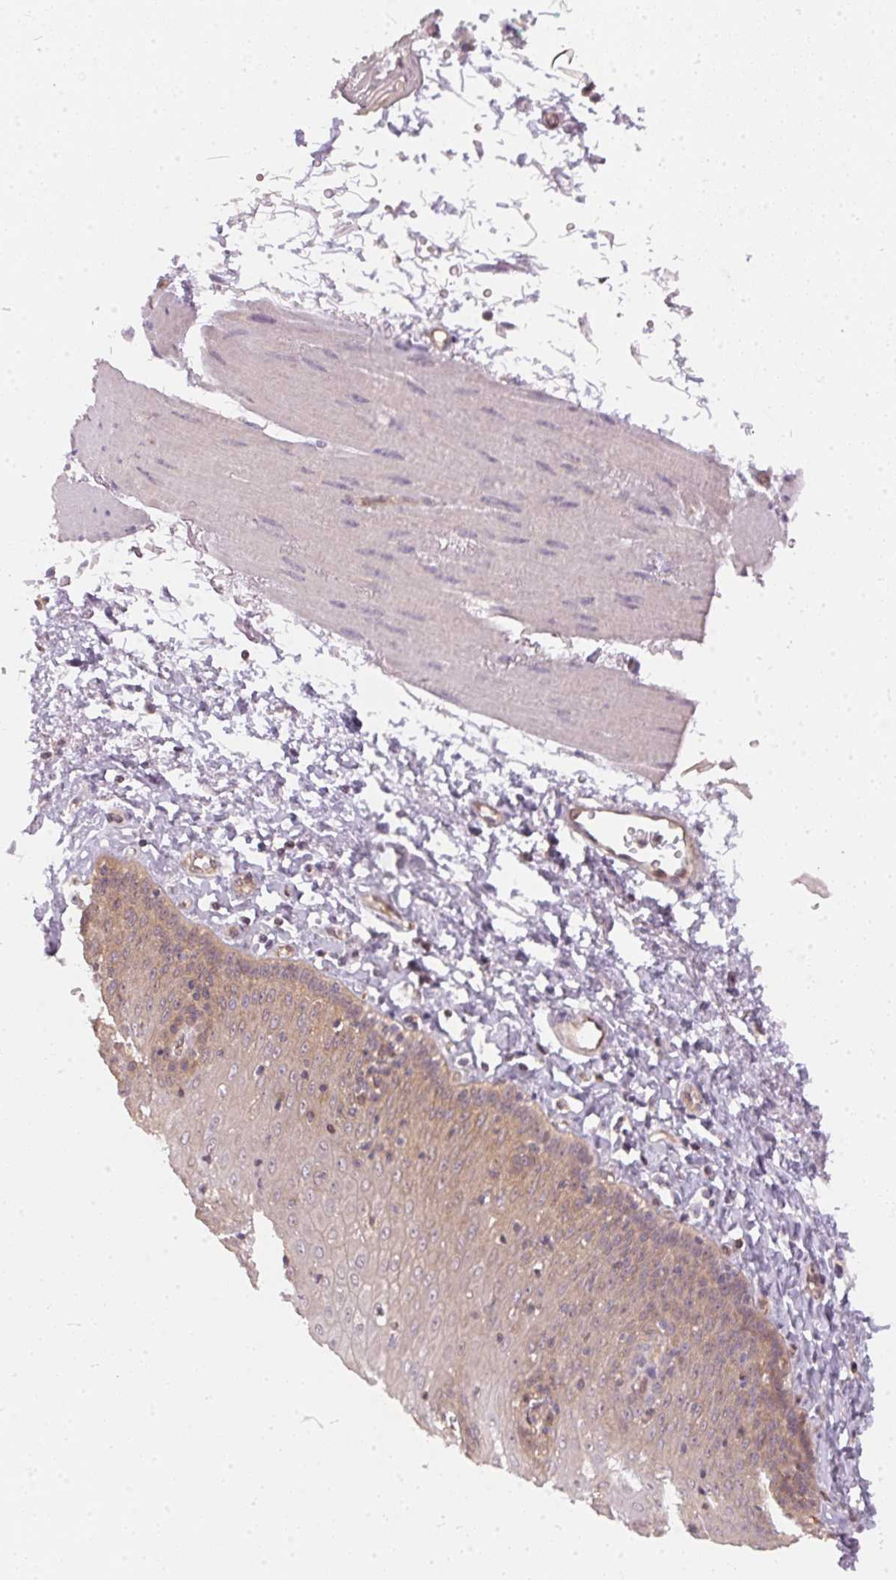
{"staining": {"intensity": "weak", "quantity": ">75%", "location": "cytoplasmic/membranous"}, "tissue": "esophagus", "cell_type": "Squamous epithelial cells", "image_type": "normal", "snomed": [{"axis": "morphology", "description": "Normal tissue, NOS"}, {"axis": "topography", "description": "Esophagus"}], "caption": "Brown immunohistochemical staining in normal human esophagus displays weak cytoplasmic/membranous staining in about >75% of squamous epithelial cells.", "gene": "BLMH", "patient": {"sex": "female", "age": 81}}